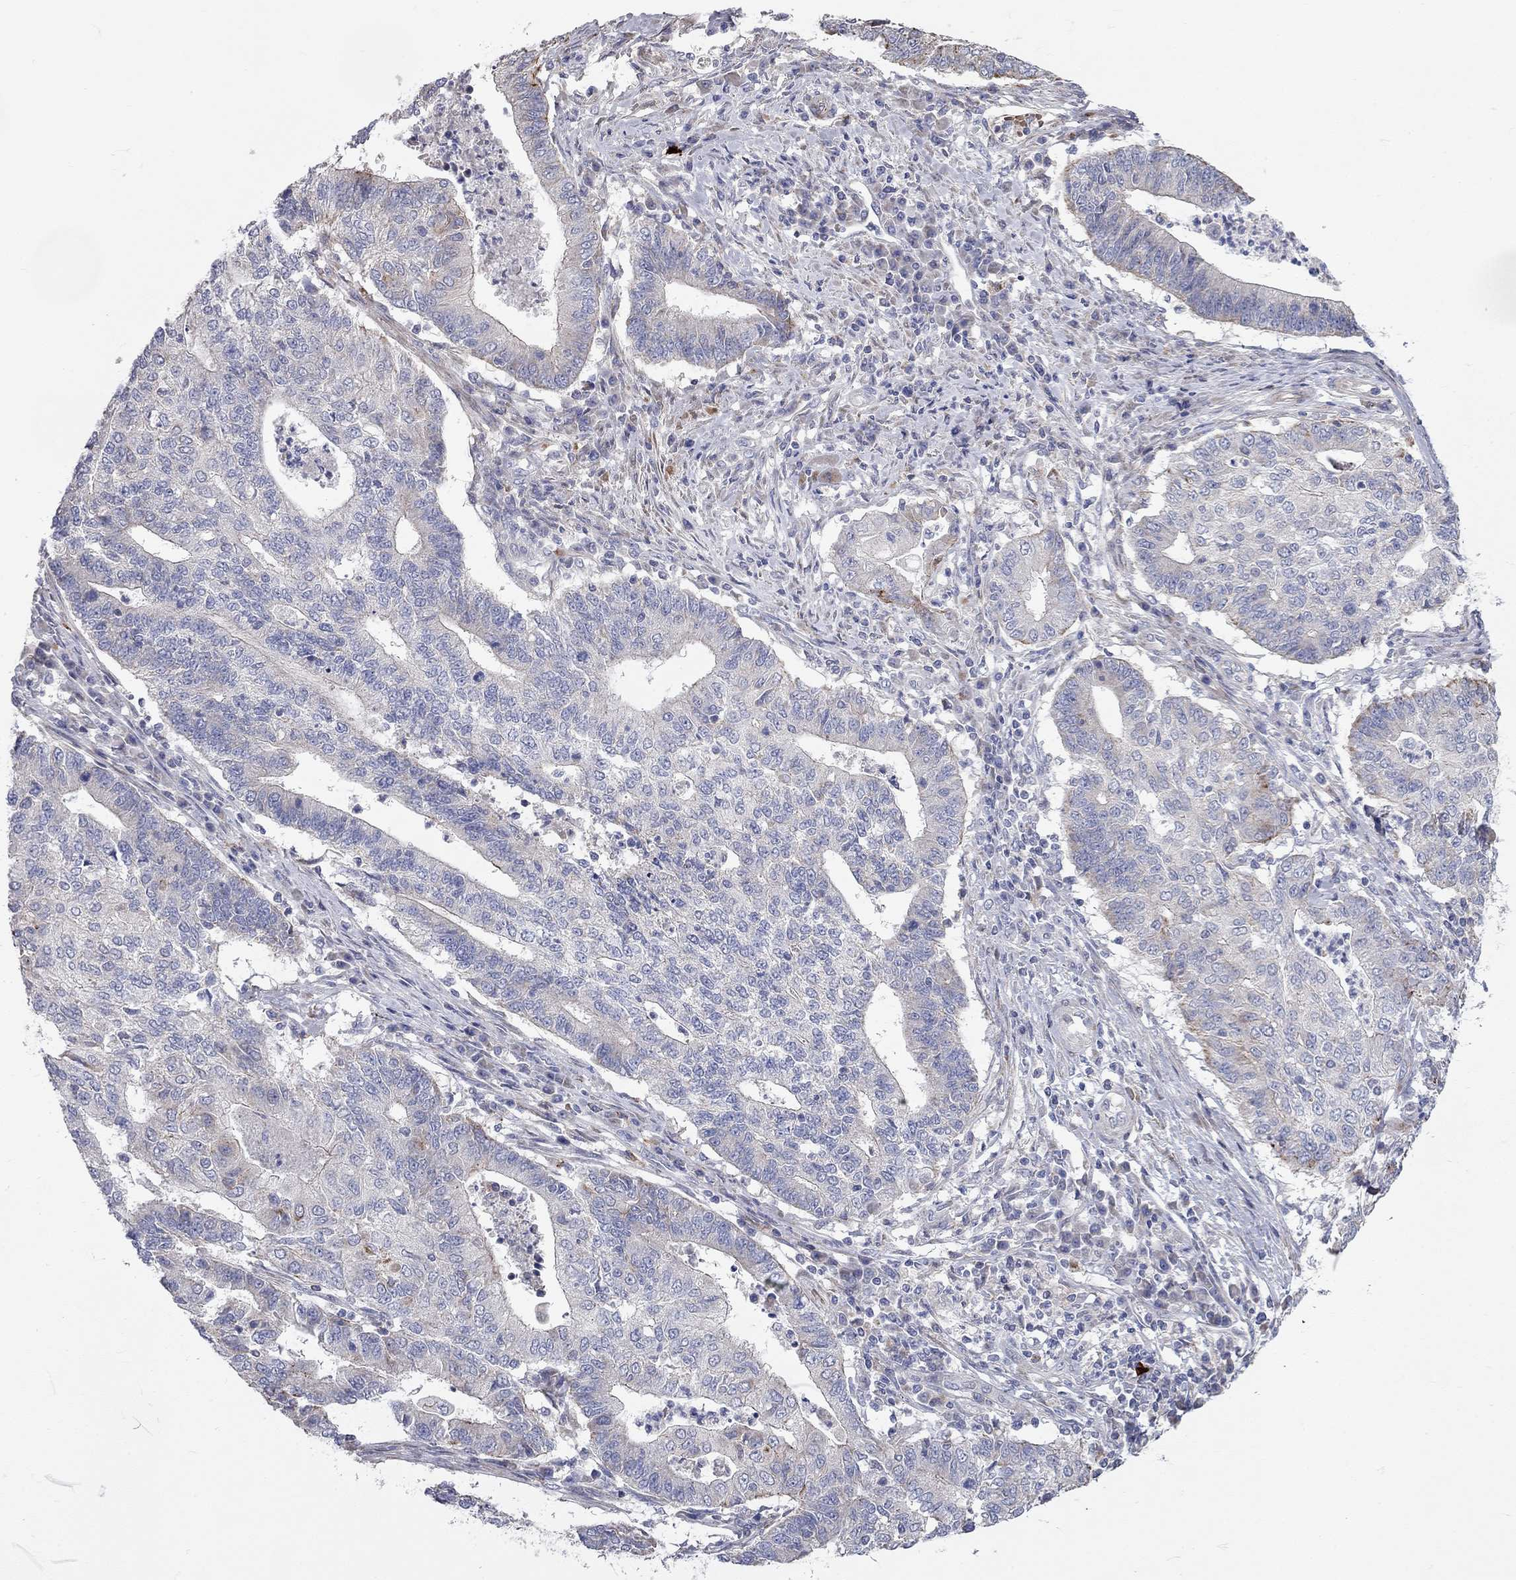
{"staining": {"intensity": "negative", "quantity": "none", "location": "none"}, "tissue": "endometrial cancer", "cell_type": "Tumor cells", "image_type": "cancer", "snomed": [{"axis": "morphology", "description": "Adenocarcinoma, NOS"}, {"axis": "topography", "description": "Uterus"}, {"axis": "topography", "description": "Endometrium"}], "caption": "Immunohistochemistry (IHC) histopathology image of endometrial cancer stained for a protein (brown), which exhibits no staining in tumor cells.", "gene": "KANSL1L", "patient": {"sex": "female", "age": 54}}